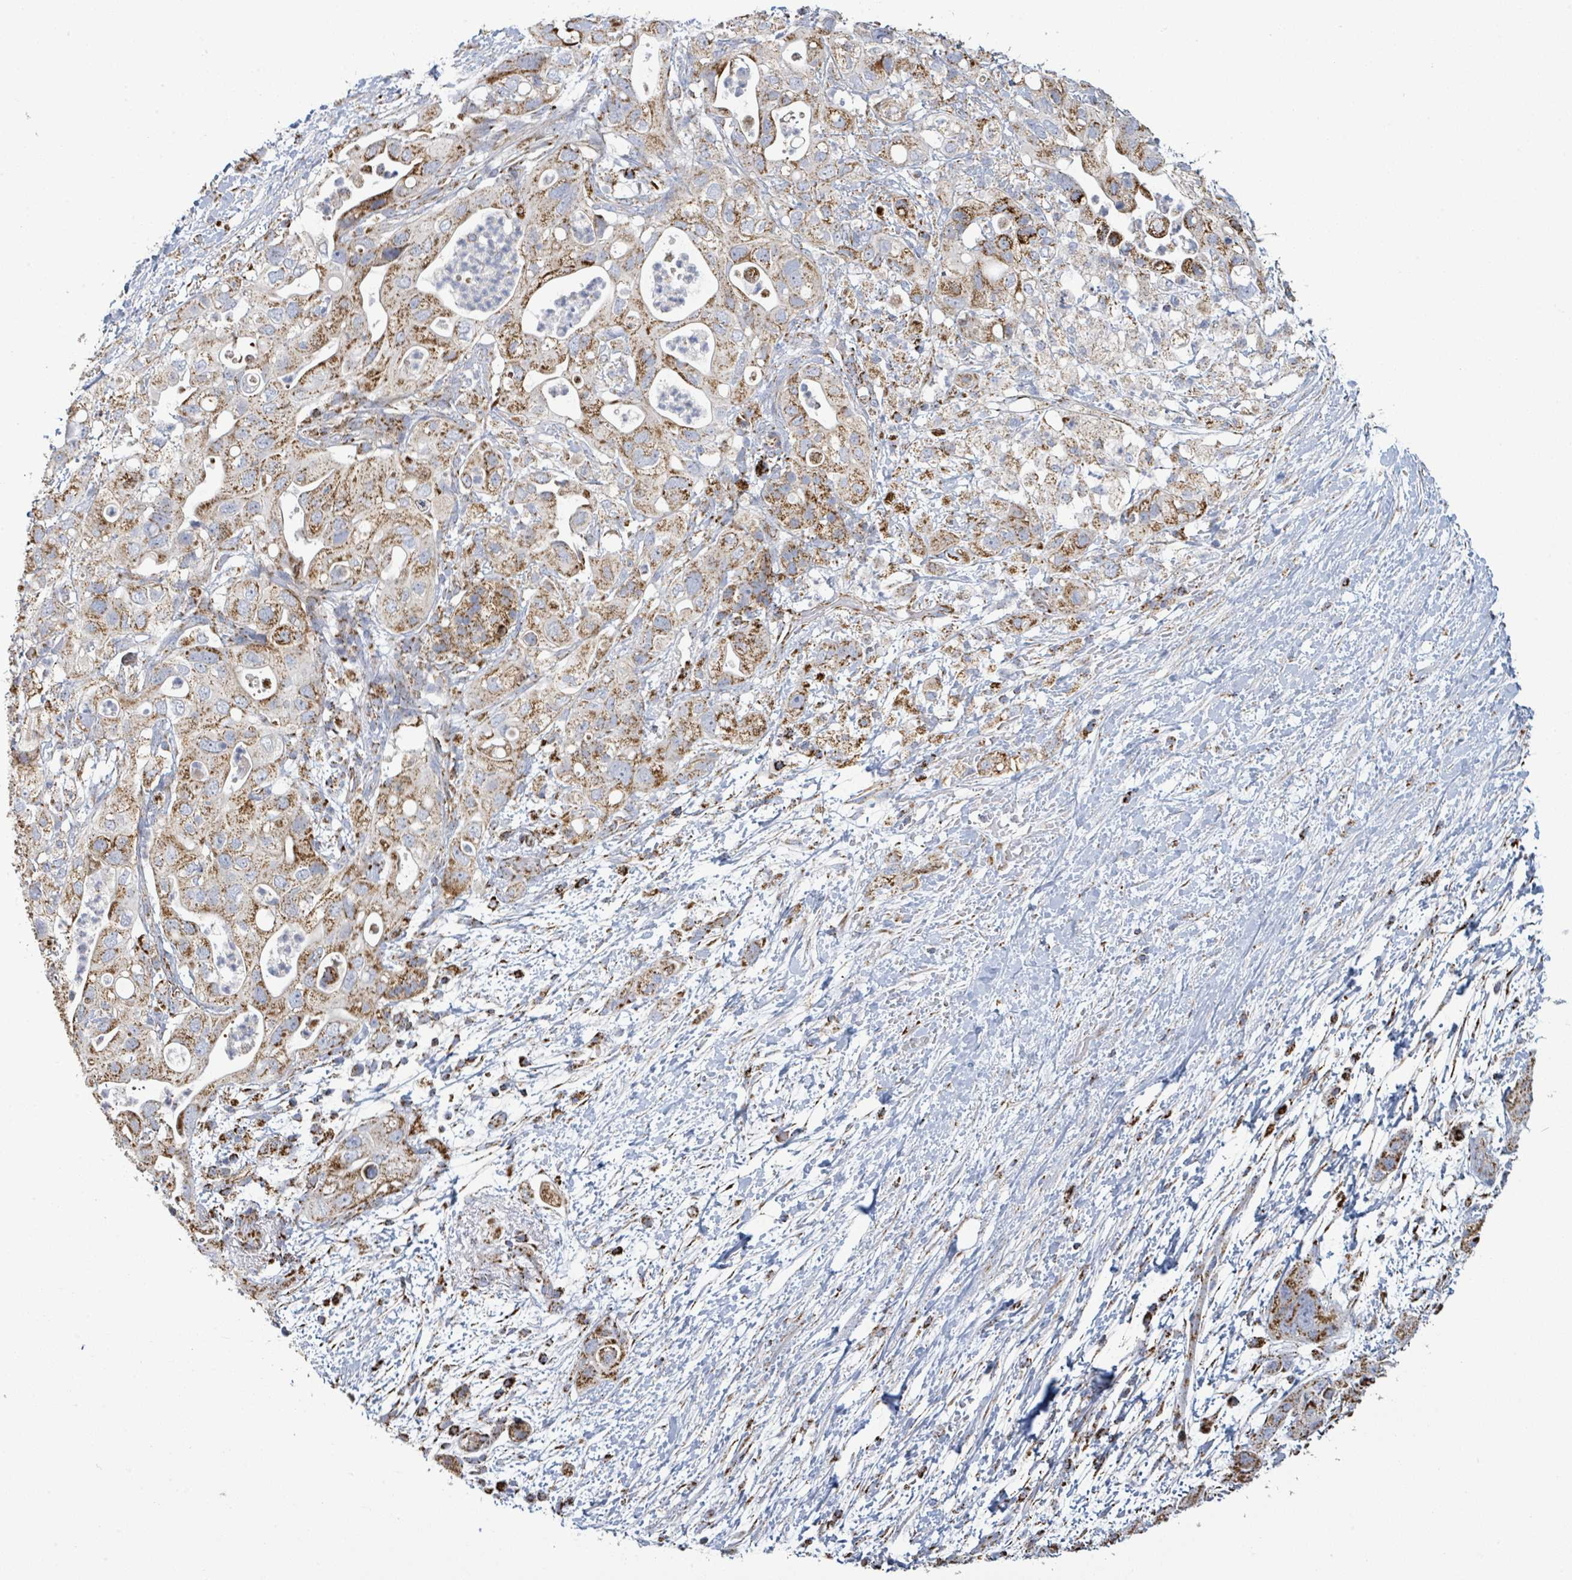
{"staining": {"intensity": "strong", "quantity": ">75%", "location": "cytoplasmic/membranous"}, "tissue": "pancreatic cancer", "cell_type": "Tumor cells", "image_type": "cancer", "snomed": [{"axis": "morphology", "description": "Adenocarcinoma, NOS"}, {"axis": "topography", "description": "Pancreas"}], "caption": "A high-resolution micrograph shows immunohistochemistry staining of pancreatic cancer, which displays strong cytoplasmic/membranous staining in approximately >75% of tumor cells.", "gene": "SUCLG2", "patient": {"sex": "female", "age": 72}}